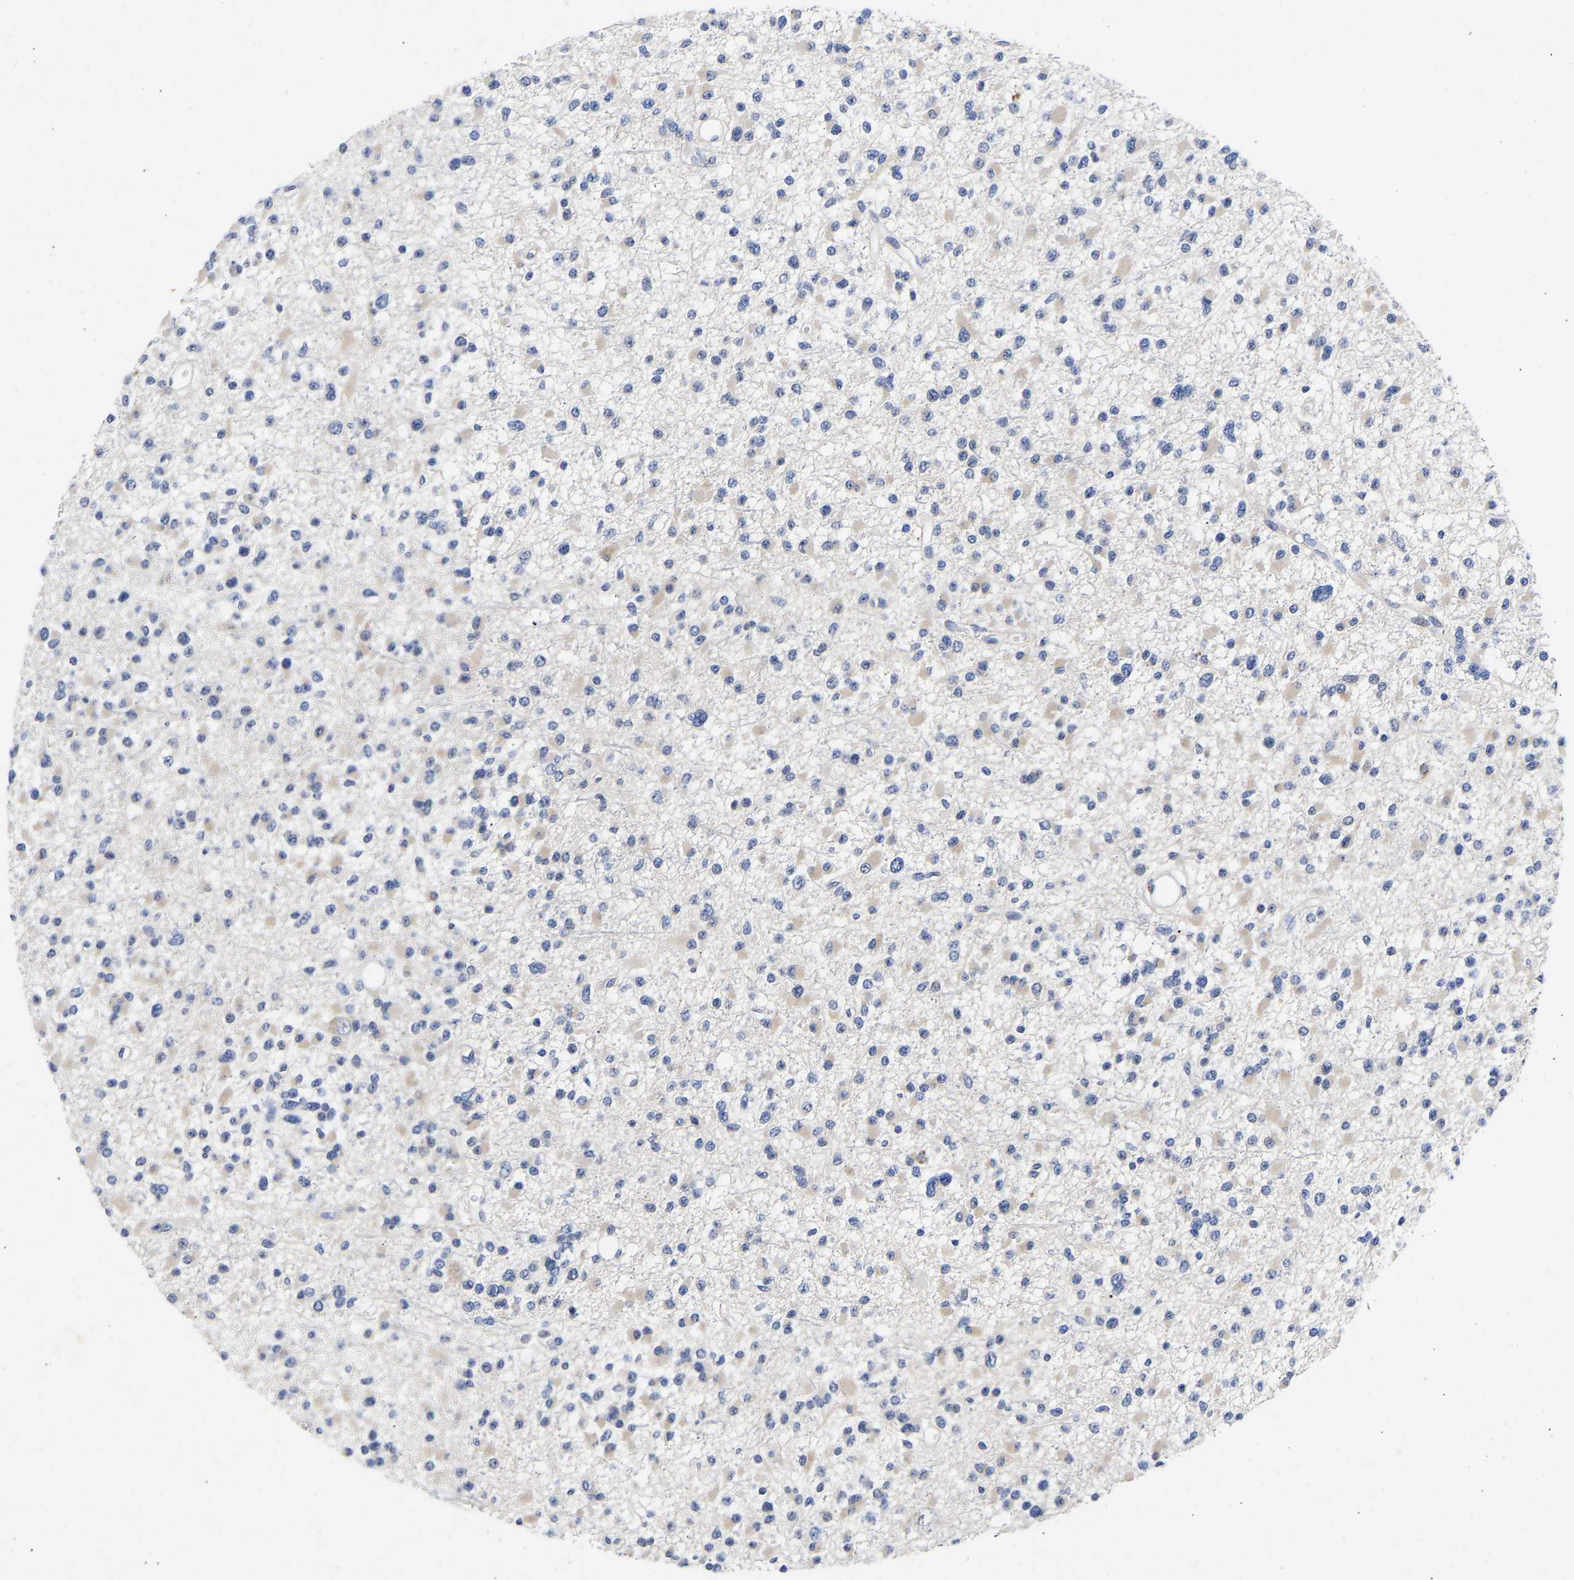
{"staining": {"intensity": "negative", "quantity": "none", "location": "none"}, "tissue": "glioma", "cell_type": "Tumor cells", "image_type": "cancer", "snomed": [{"axis": "morphology", "description": "Glioma, malignant, Low grade"}, {"axis": "topography", "description": "Brain"}], "caption": "The histopathology image displays no staining of tumor cells in glioma.", "gene": "CCDC6", "patient": {"sex": "female", "age": 22}}